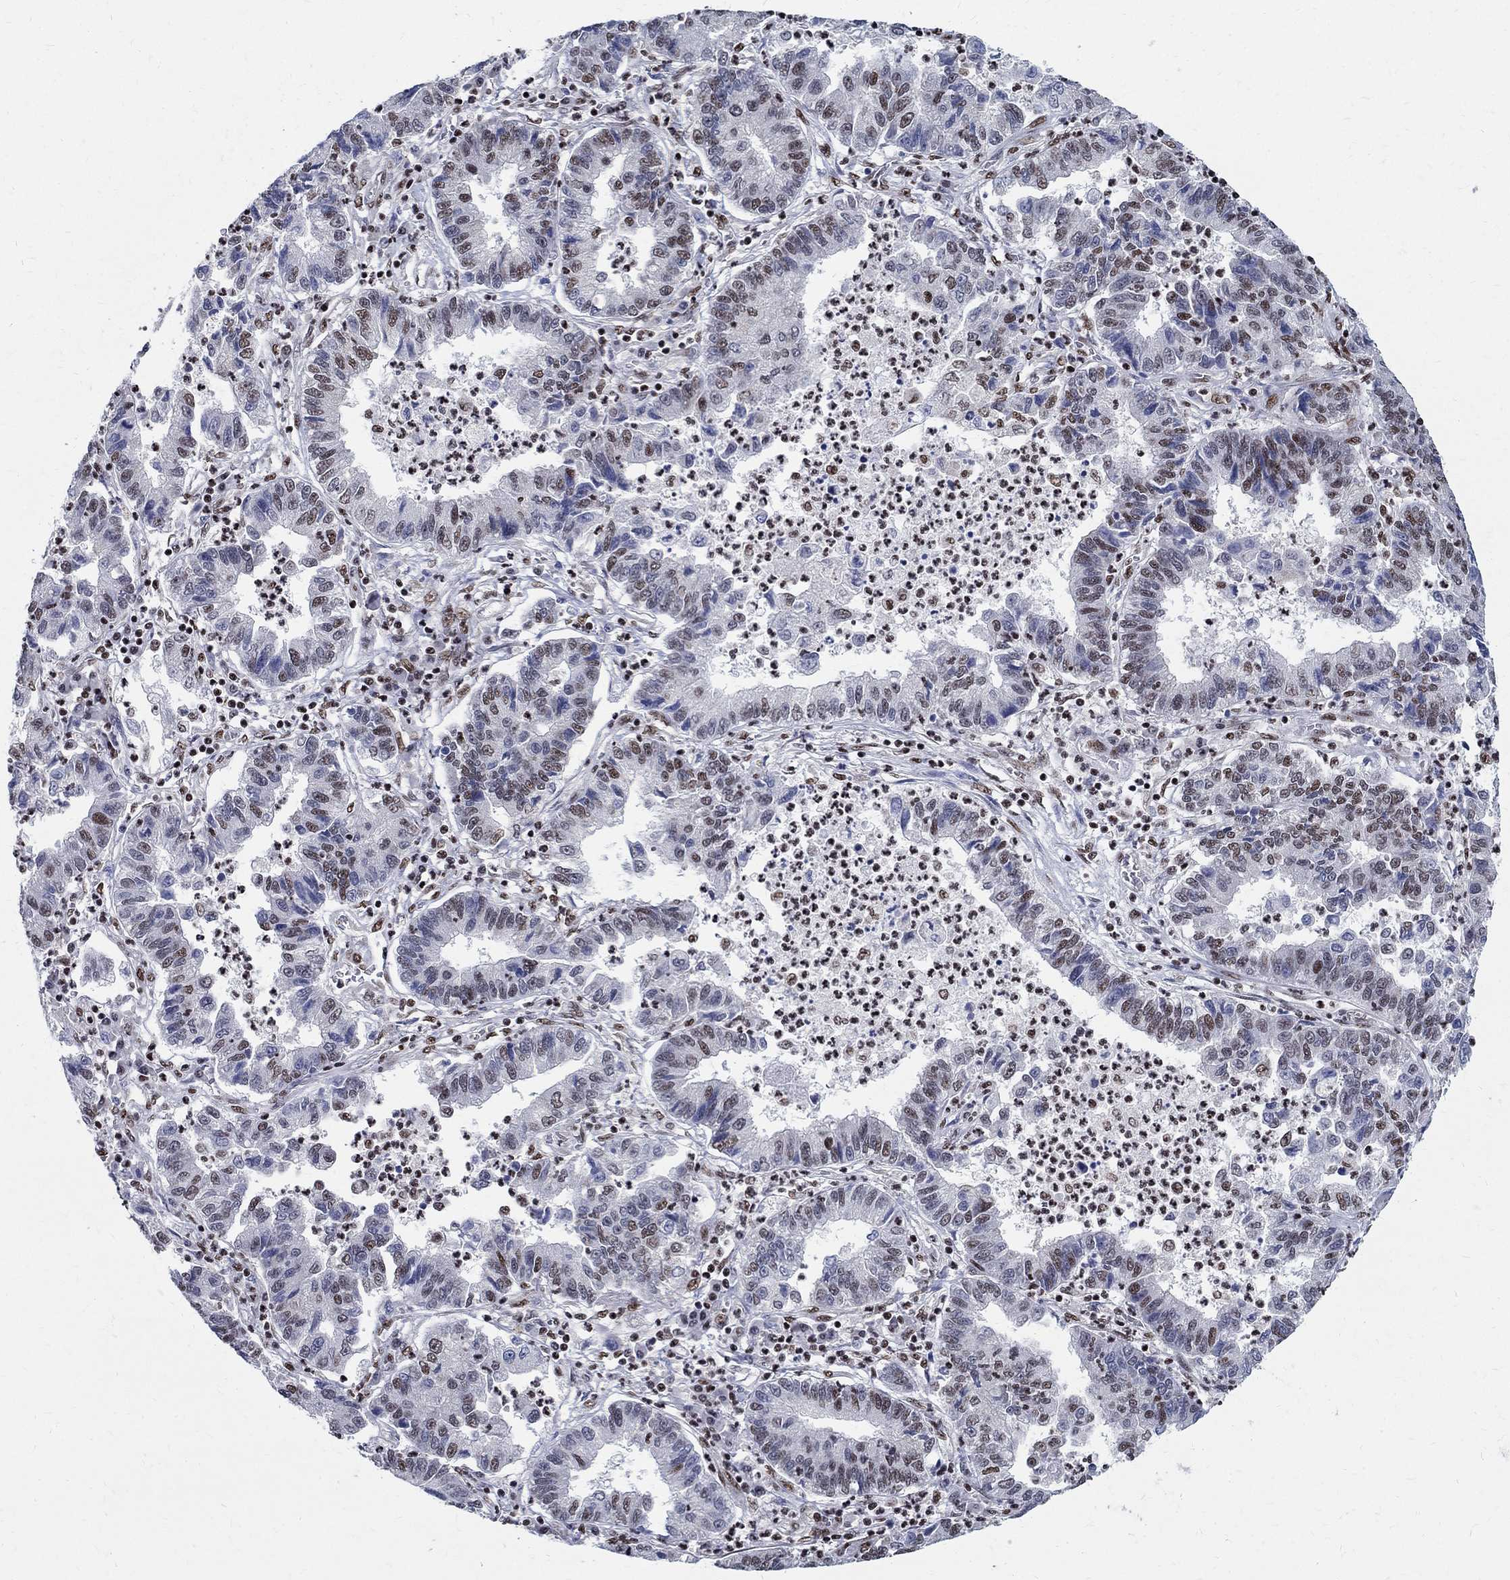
{"staining": {"intensity": "moderate", "quantity": "<25%", "location": "nuclear"}, "tissue": "lung cancer", "cell_type": "Tumor cells", "image_type": "cancer", "snomed": [{"axis": "morphology", "description": "Adenocarcinoma, NOS"}, {"axis": "topography", "description": "Lung"}], "caption": "The micrograph displays immunohistochemical staining of lung adenocarcinoma. There is moderate nuclear expression is seen in about <25% of tumor cells. Immunohistochemistry stains the protein of interest in brown and the nuclei are stained blue.", "gene": "FBXO16", "patient": {"sex": "female", "age": 57}}